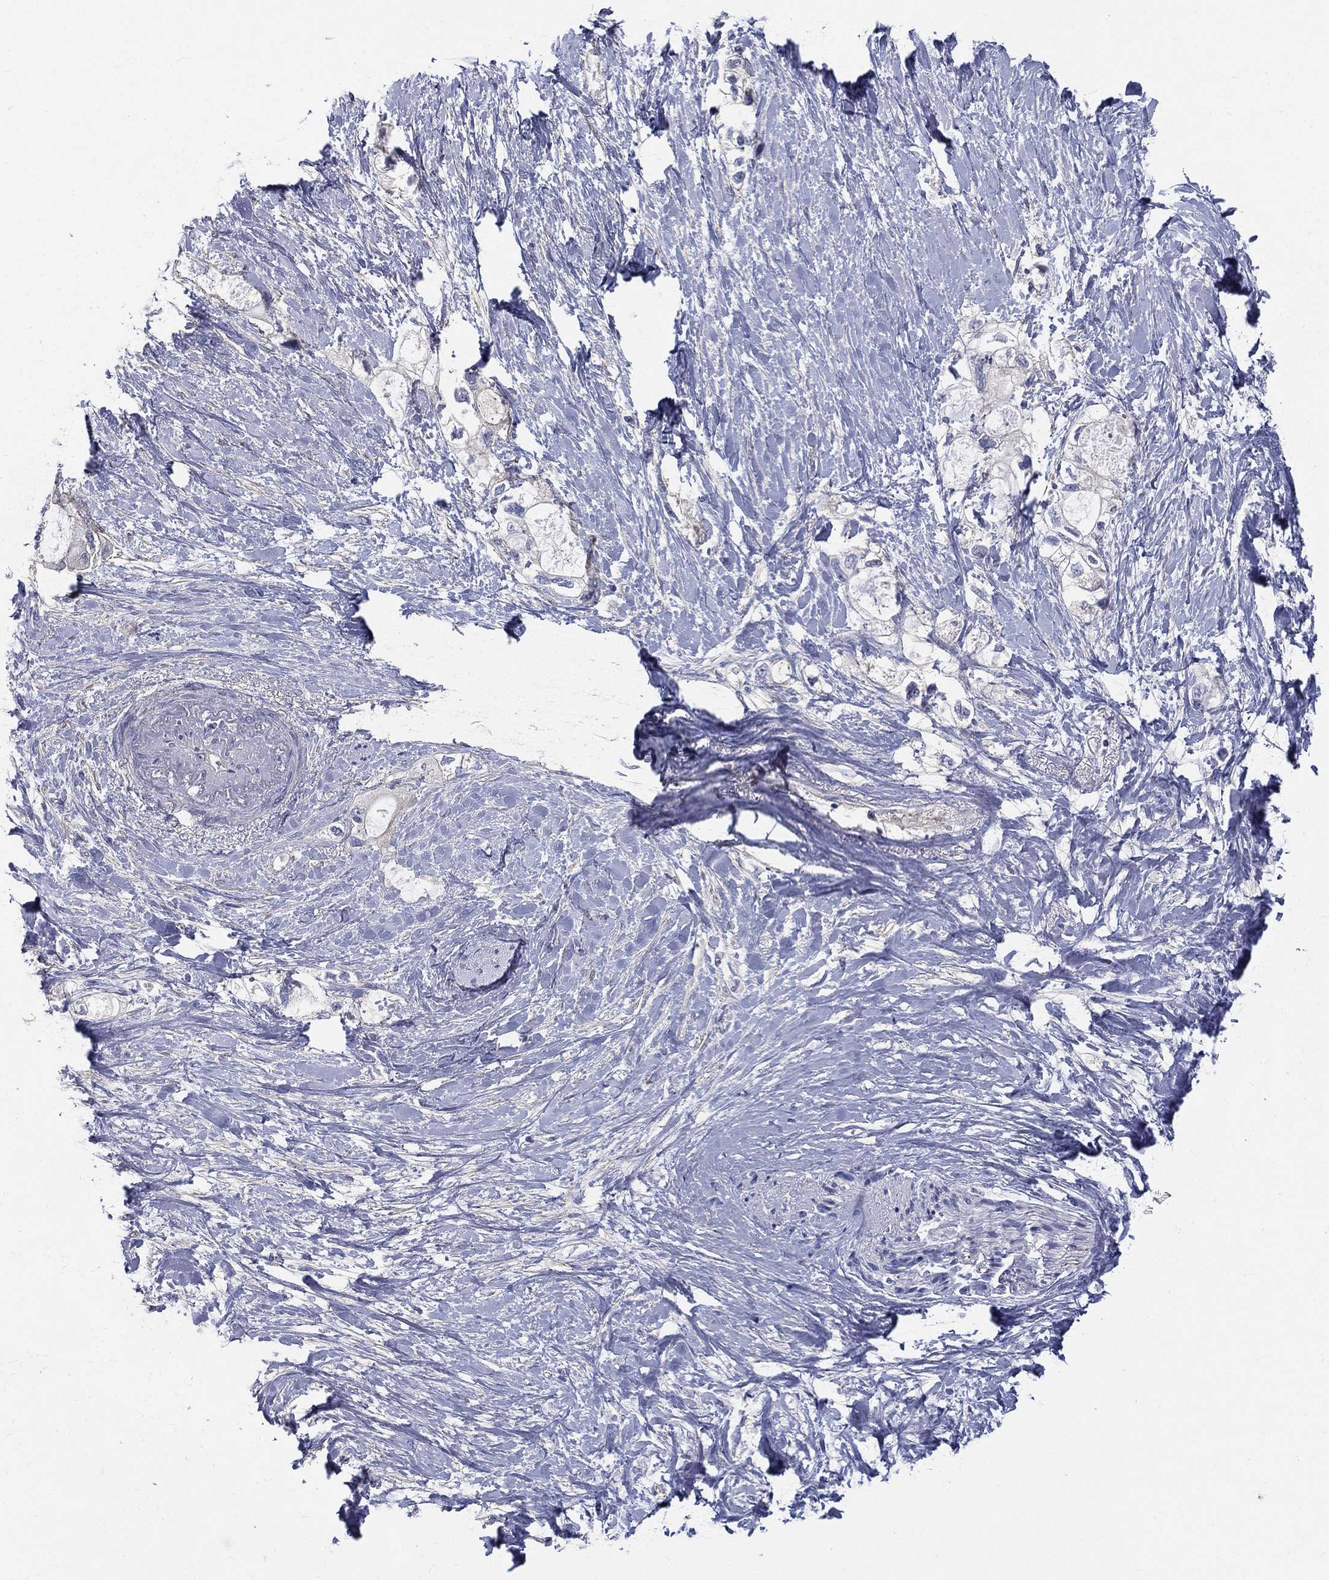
{"staining": {"intensity": "negative", "quantity": "none", "location": "none"}, "tissue": "pancreatic cancer", "cell_type": "Tumor cells", "image_type": "cancer", "snomed": [{"axis": "morphology", "description": "Adenocarcinoma, NOS"}, {"axis": "topography", "description": "Pancreas"}], "caption": "High magnification brightfield microscopy of pancreatic cancer (adenocarcinoma) stained with DAB (brown) and counterstained with hematoxylin (blue): tumor cells show no significant expression.", "gene": "ETNPPL", "patient": {"sex": "female", "age": 56}}